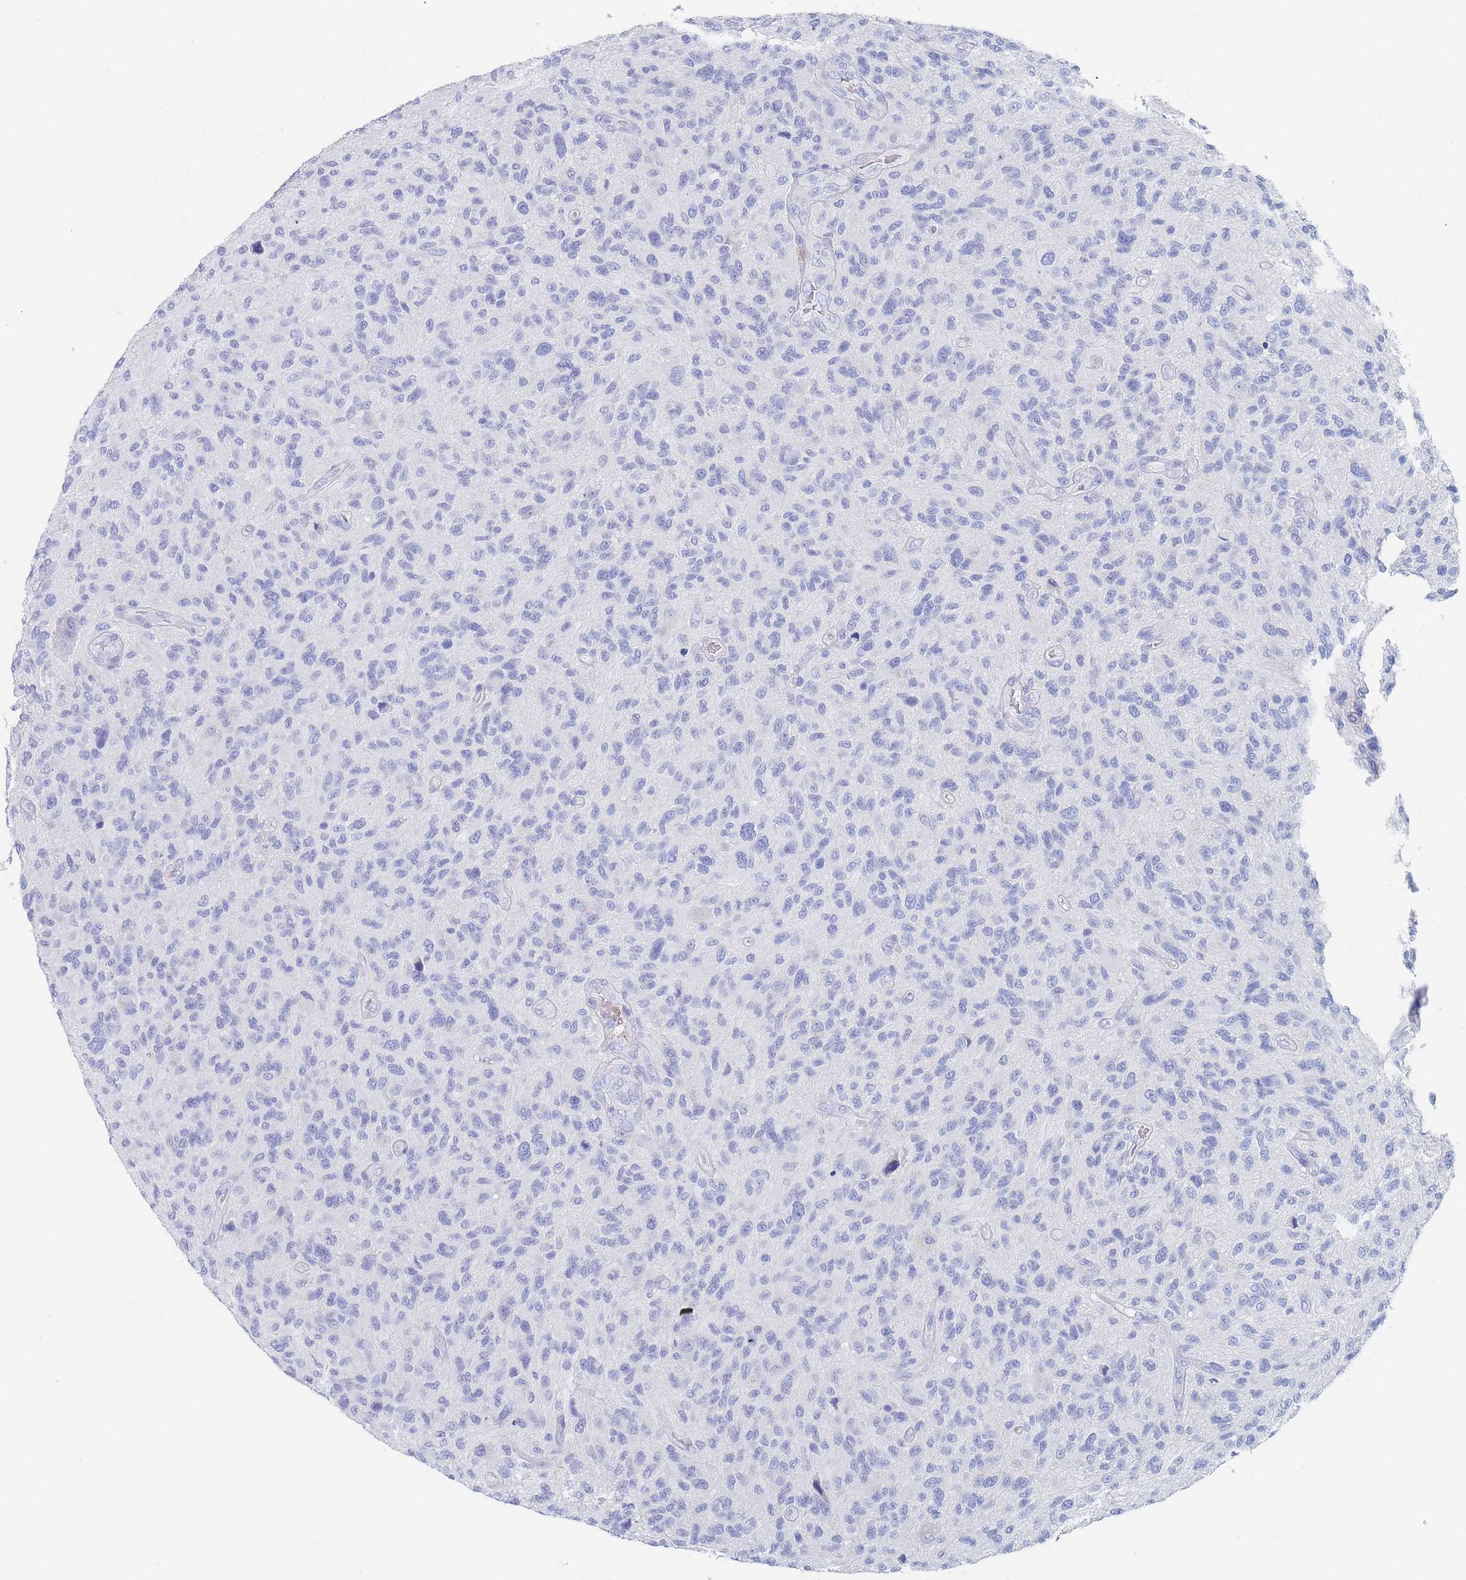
{"staining": {"intensity": "negative", "quantity": "none", "location": "none"}, "tissue": "glioma", "cell_type": "Tumor cells", "image_type": "cancer", "snomed": [{"axis": "morphology", "description": "Glioma, malignant, High grade"}, {"axis": "topography", "description": "Brain"}], "caption": "Immunohistochemistry of glioma shows no staining in tumor cells.", "gene": "SLC25A35", "patient": {"sex": "male", "age": 47}}